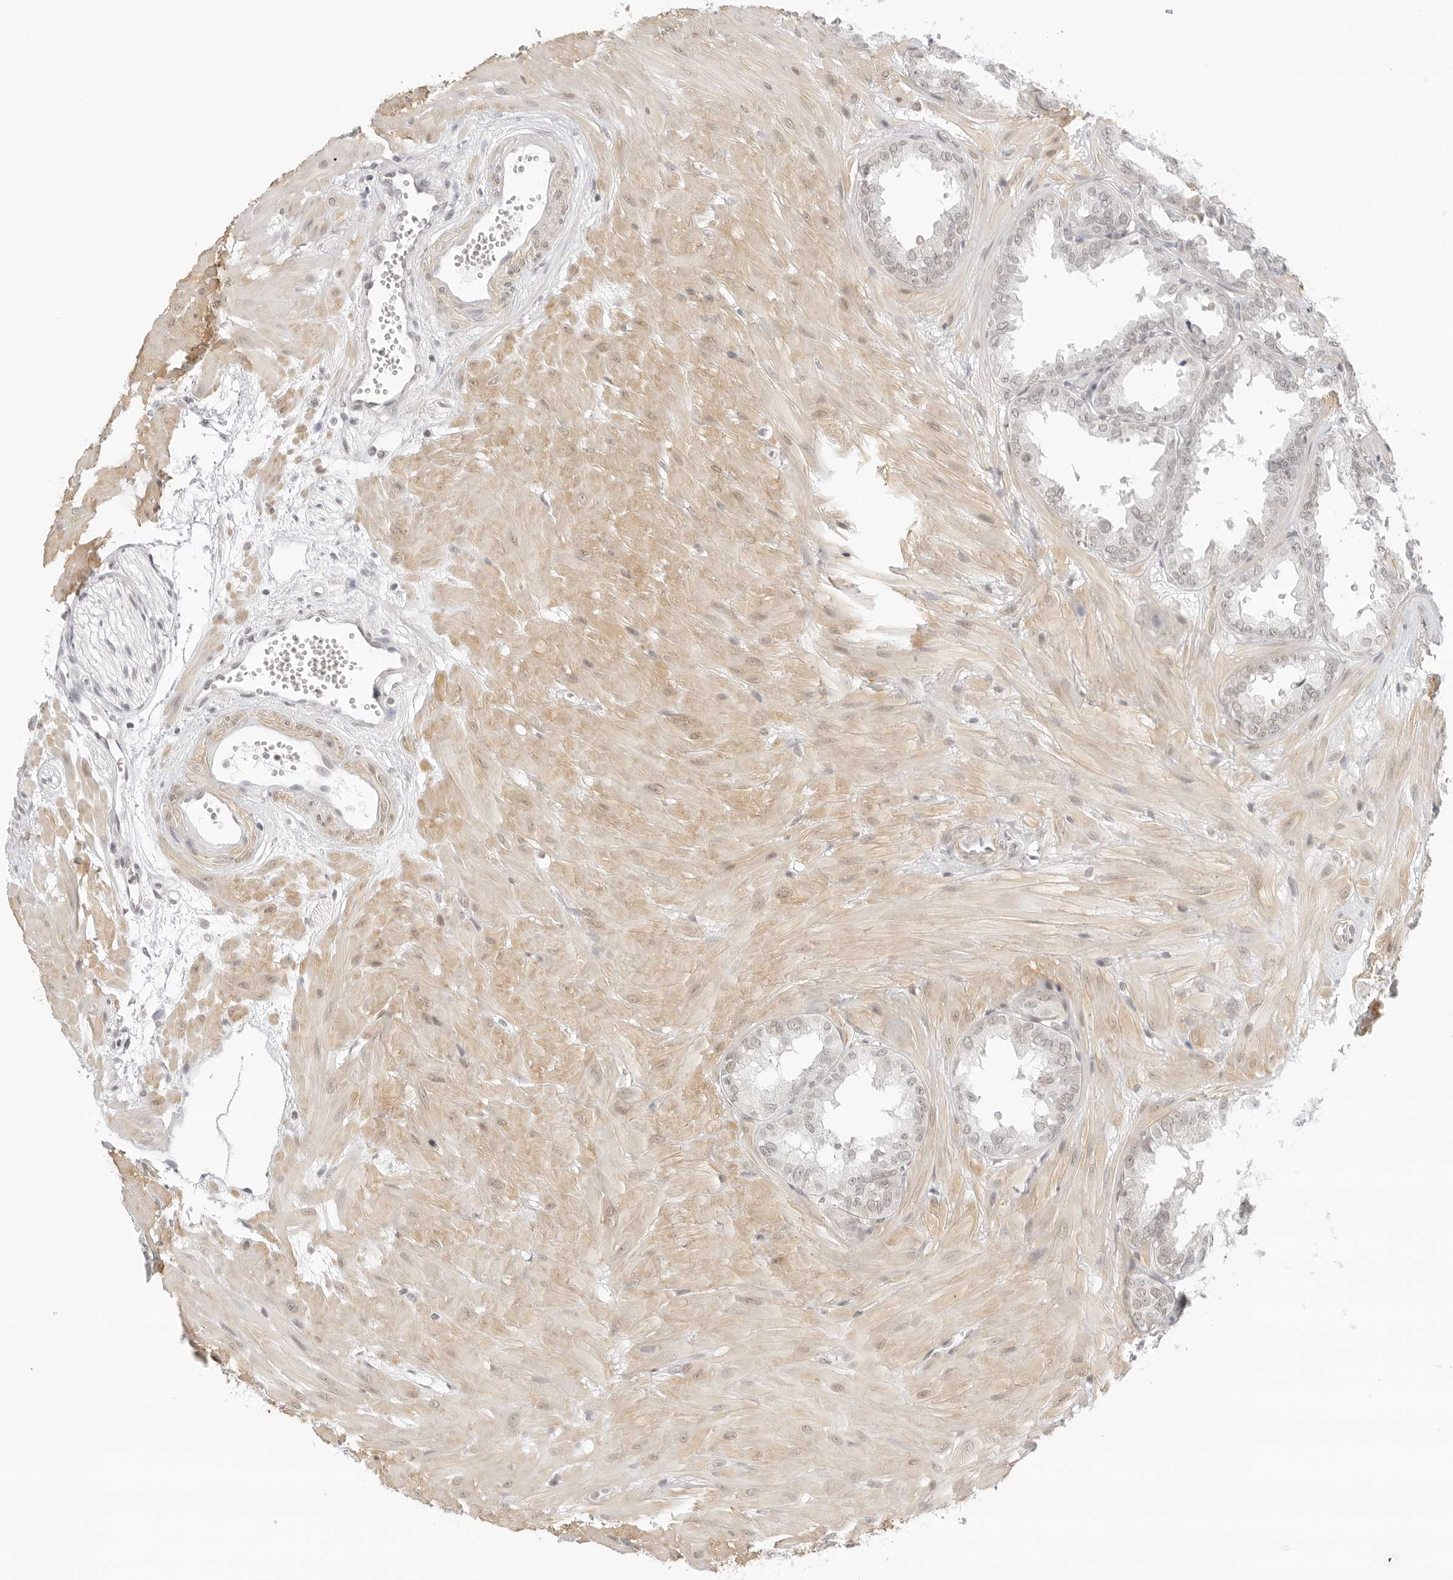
{"staining": {"intensity": "weak", "quantity": "<25%", "location": "nuclear"}, "tissue": "seminal vesicle", "cell_type": "Glandular cells", "image_type": "normal", "snomed": [{"axis": "morphology", "description": "Normal tissue, NOS"}, {"axis": "topography", "description": "Prostate"}, {"axis": "topography", "description": "Seminal veicle"}], "caption": "Histopathology image shows no protein expression in glandular cells of benign seminal vesicle. (Immunohistochemistry, brightfield microscopy, high magnification).", "gene": "TCIM", "patient": {"sex": "male", "age": 51}}